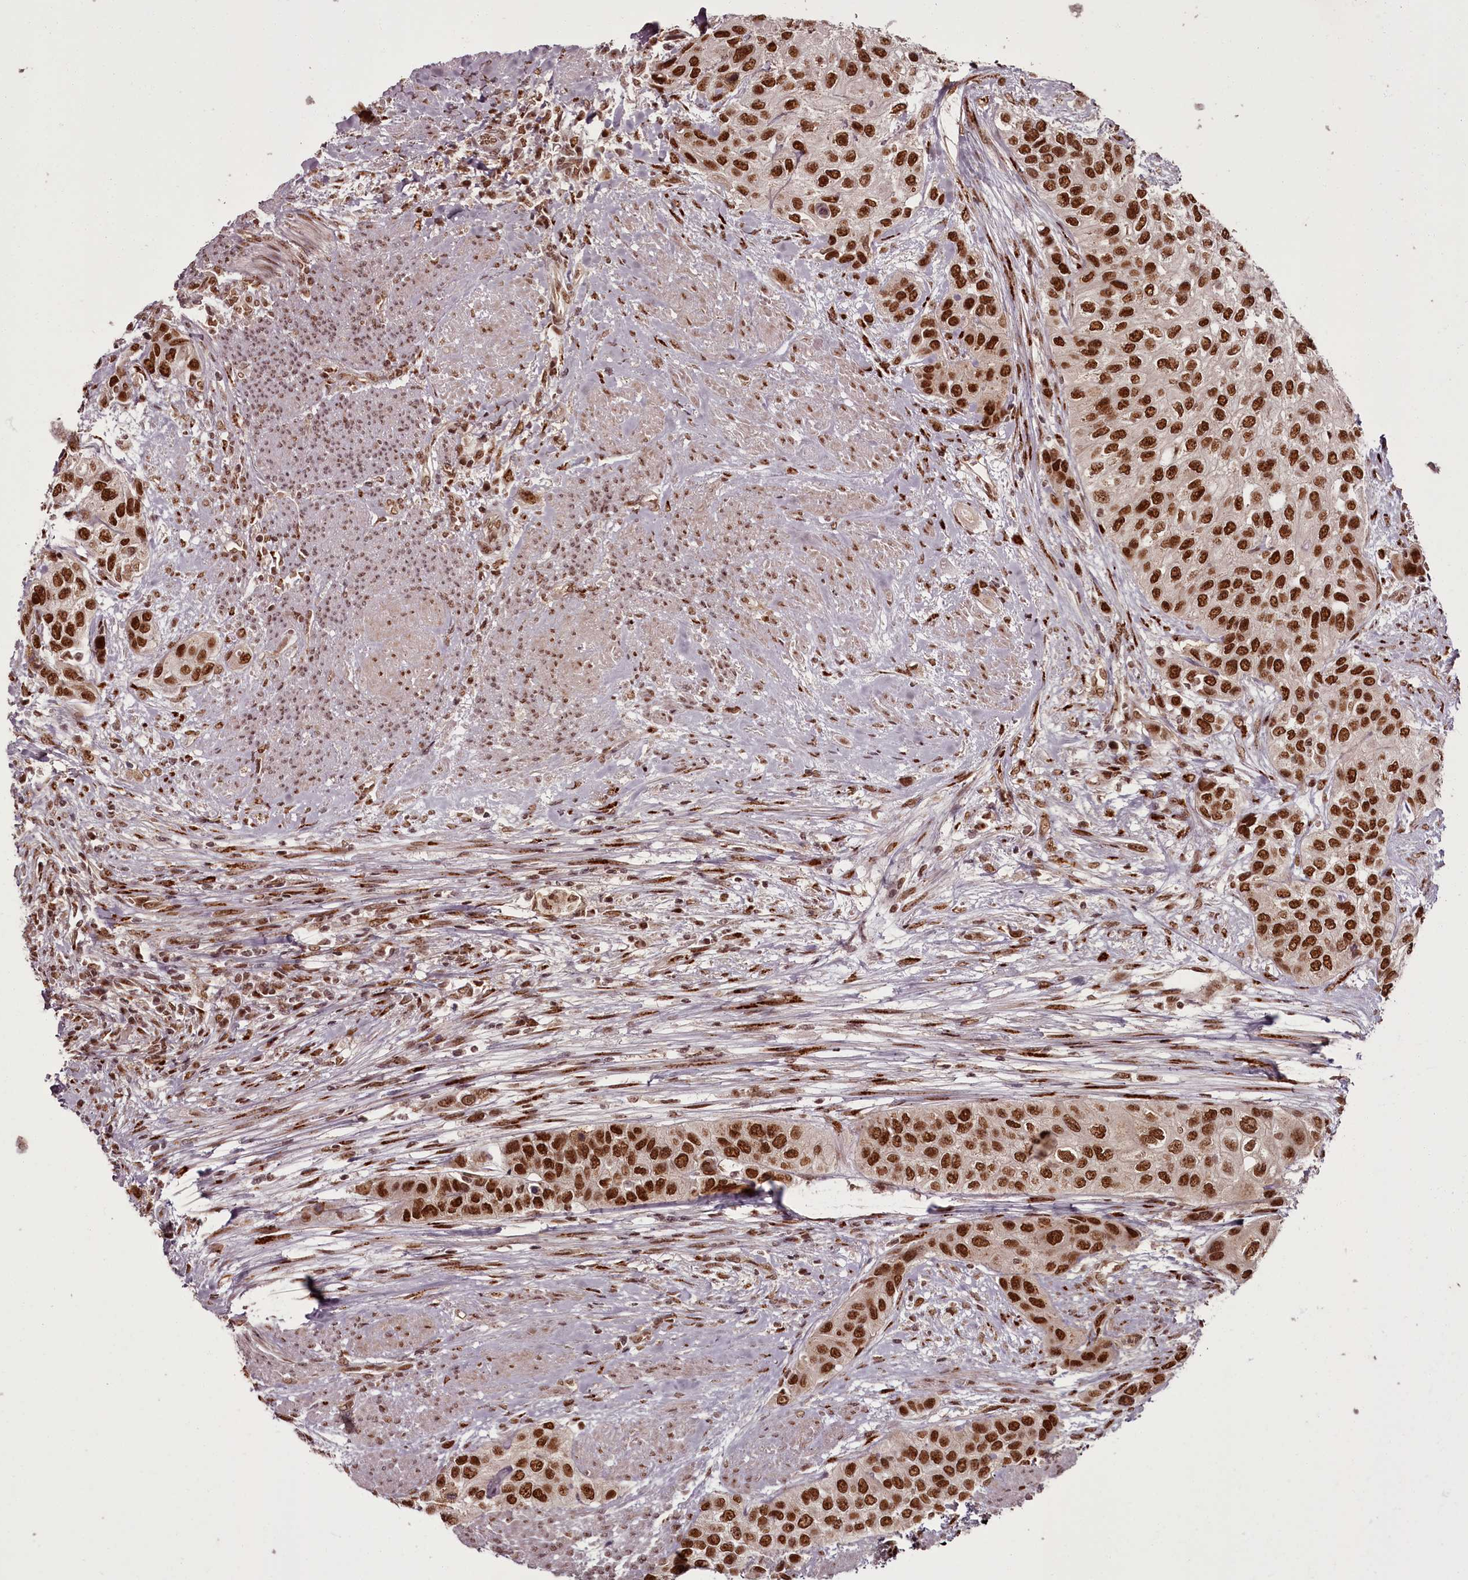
{"staining": {"intensity": "strong", "quantity": ">75%", "location": "nuclear"}, "tissue": "urothelial cancer", "cell_type": "Tumor cells", "image_type": "cancer", "snomed": [{"axis": "morphology", "description": "Normal tissue, NOS"}, {"axis": "morphology", "description": "Urothelial carcinoma, High grade"}, {"axis": "topography", "description": "Vascular tissue"}, {"axis": "topography", "description": "Urinary bladder"}], "caption": "Urothelial carcinoma (high-grade) stained with a brown dye exhibits strong nuclear positive positivity in about >75% of tumor cells.", "gene": "CEP83", "patient": {"sex": "female", "age": 56}}